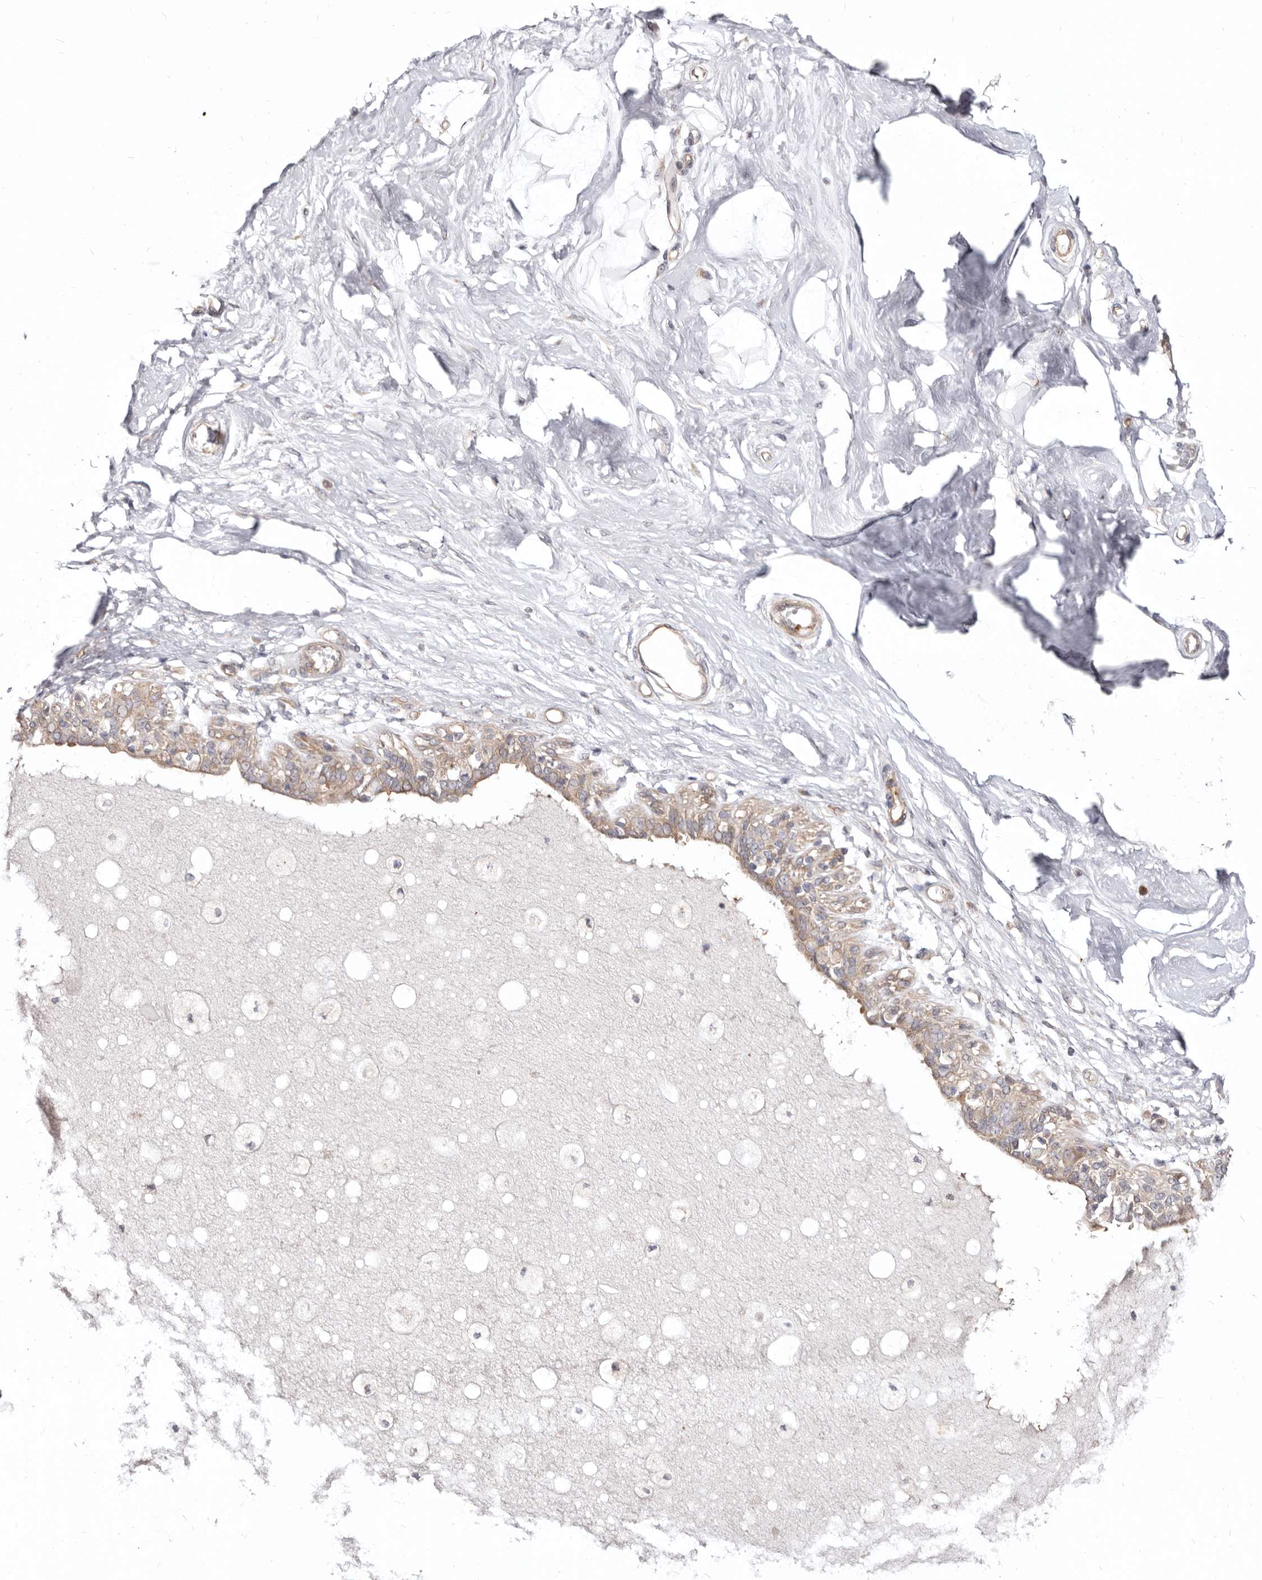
{"staining": {"intensity": "negative", "quantity": "none", "location": "none"}, "tissue": "breast", "cell_type": "Adipocytes", "image_type": "normal", "snomed": [{"axis": "morphology", "description": "Normal tissue, NOS"}, {"axis": "topography", "description": "Breast"}], "caption": "This is an immunohistochemistry (IHC) photomicrograph of normal human breast. There is no expression in adipocytes.", "gene": "GPATCH4", "patient": {"sex": "female", "age": 45}}